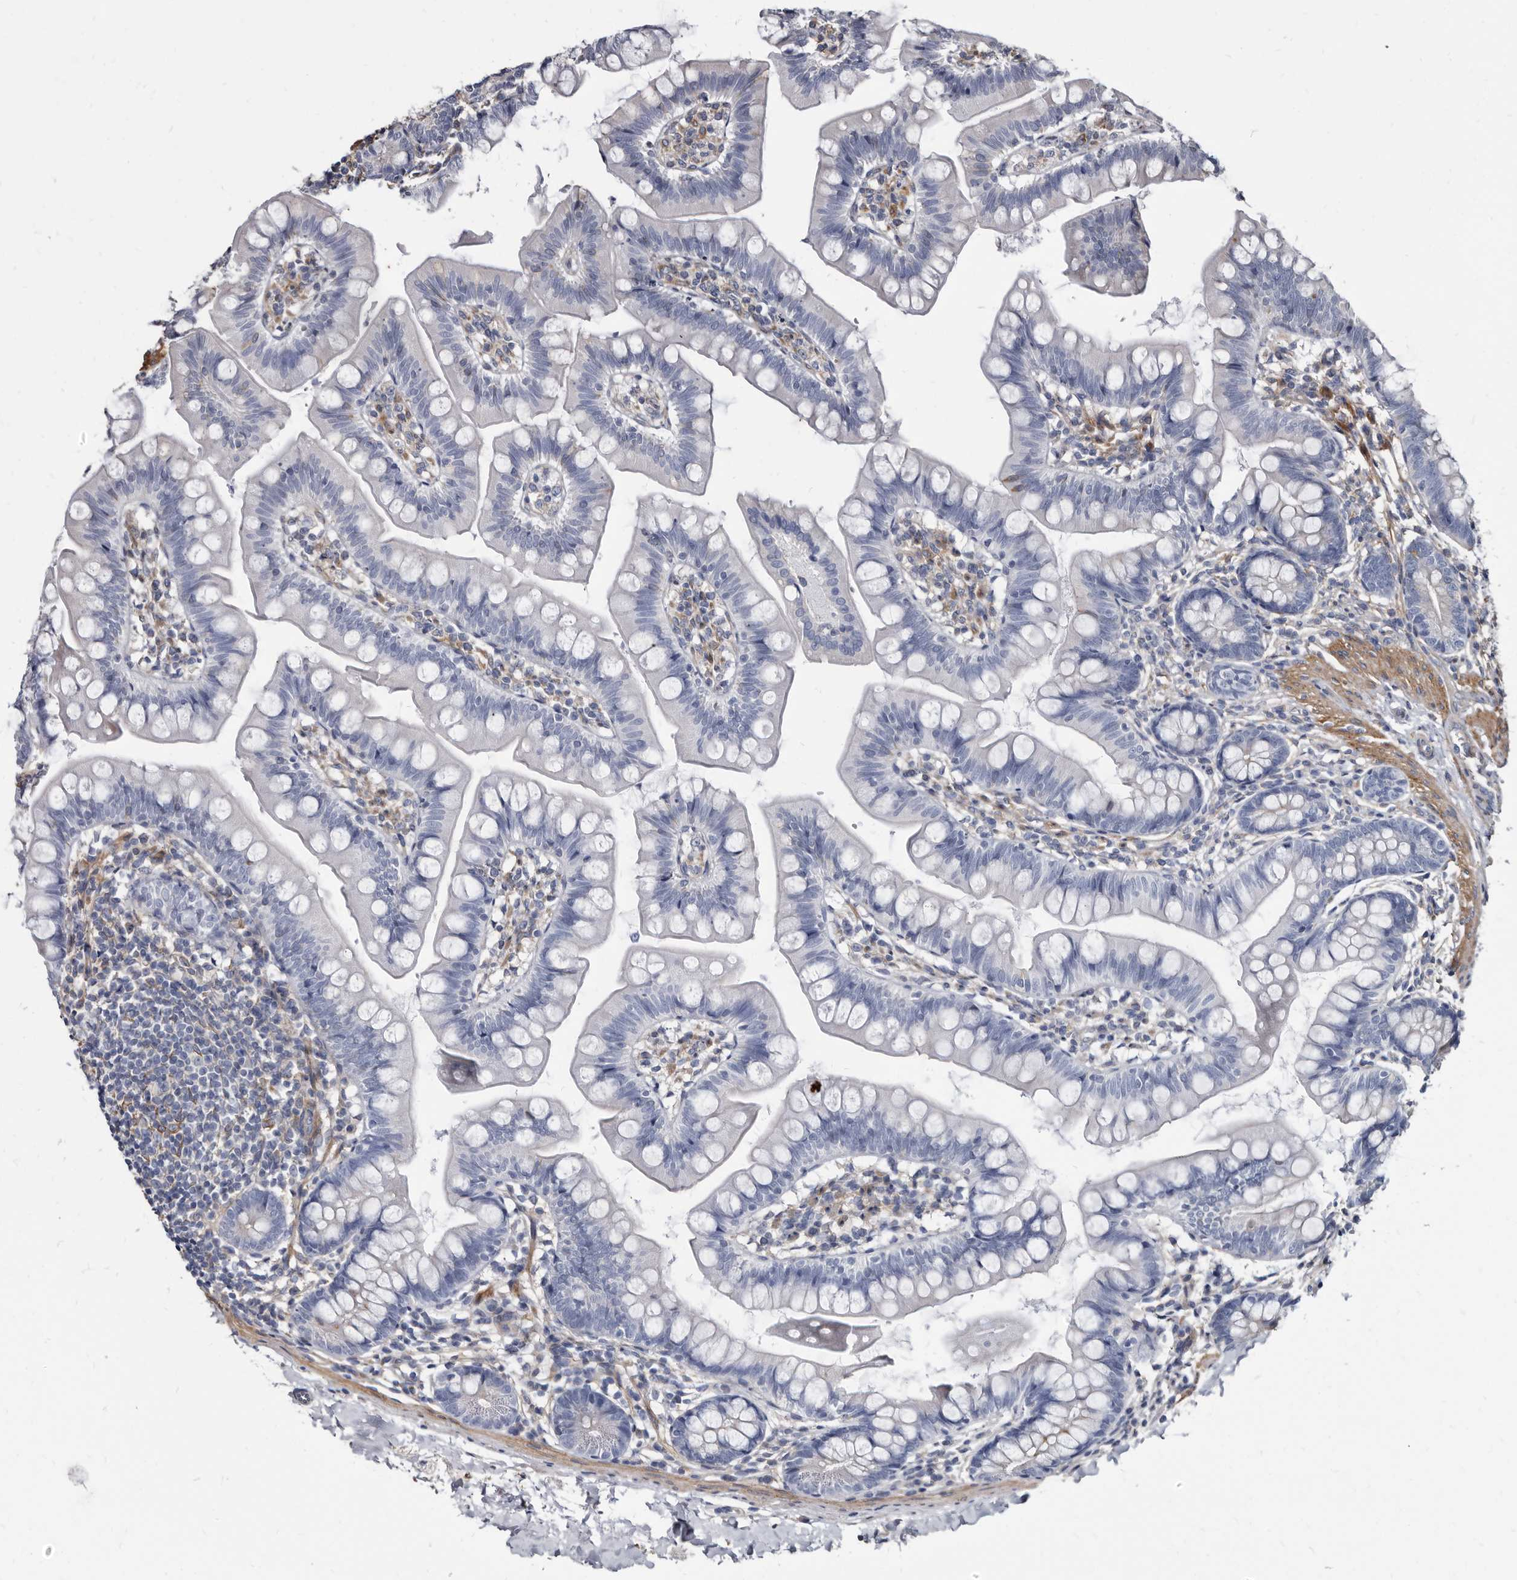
{"staining": {"intensity": "negative", "quantity": "none", "location": "none"}, "tissue": "small intestine", "cell_type": "Glandular cells", "image_type": "normal", "snomed": [{"axis": "morphology", "description": "Normal tissue, NOS"}, {"axis": "topography", "description": "Small intestine"}], "caption": "Photomicrograph shows no protein staining in glandular cells of normal small intestine.", "gene": "KCTD20", "patient": {"sex": "male", "age": 7}}